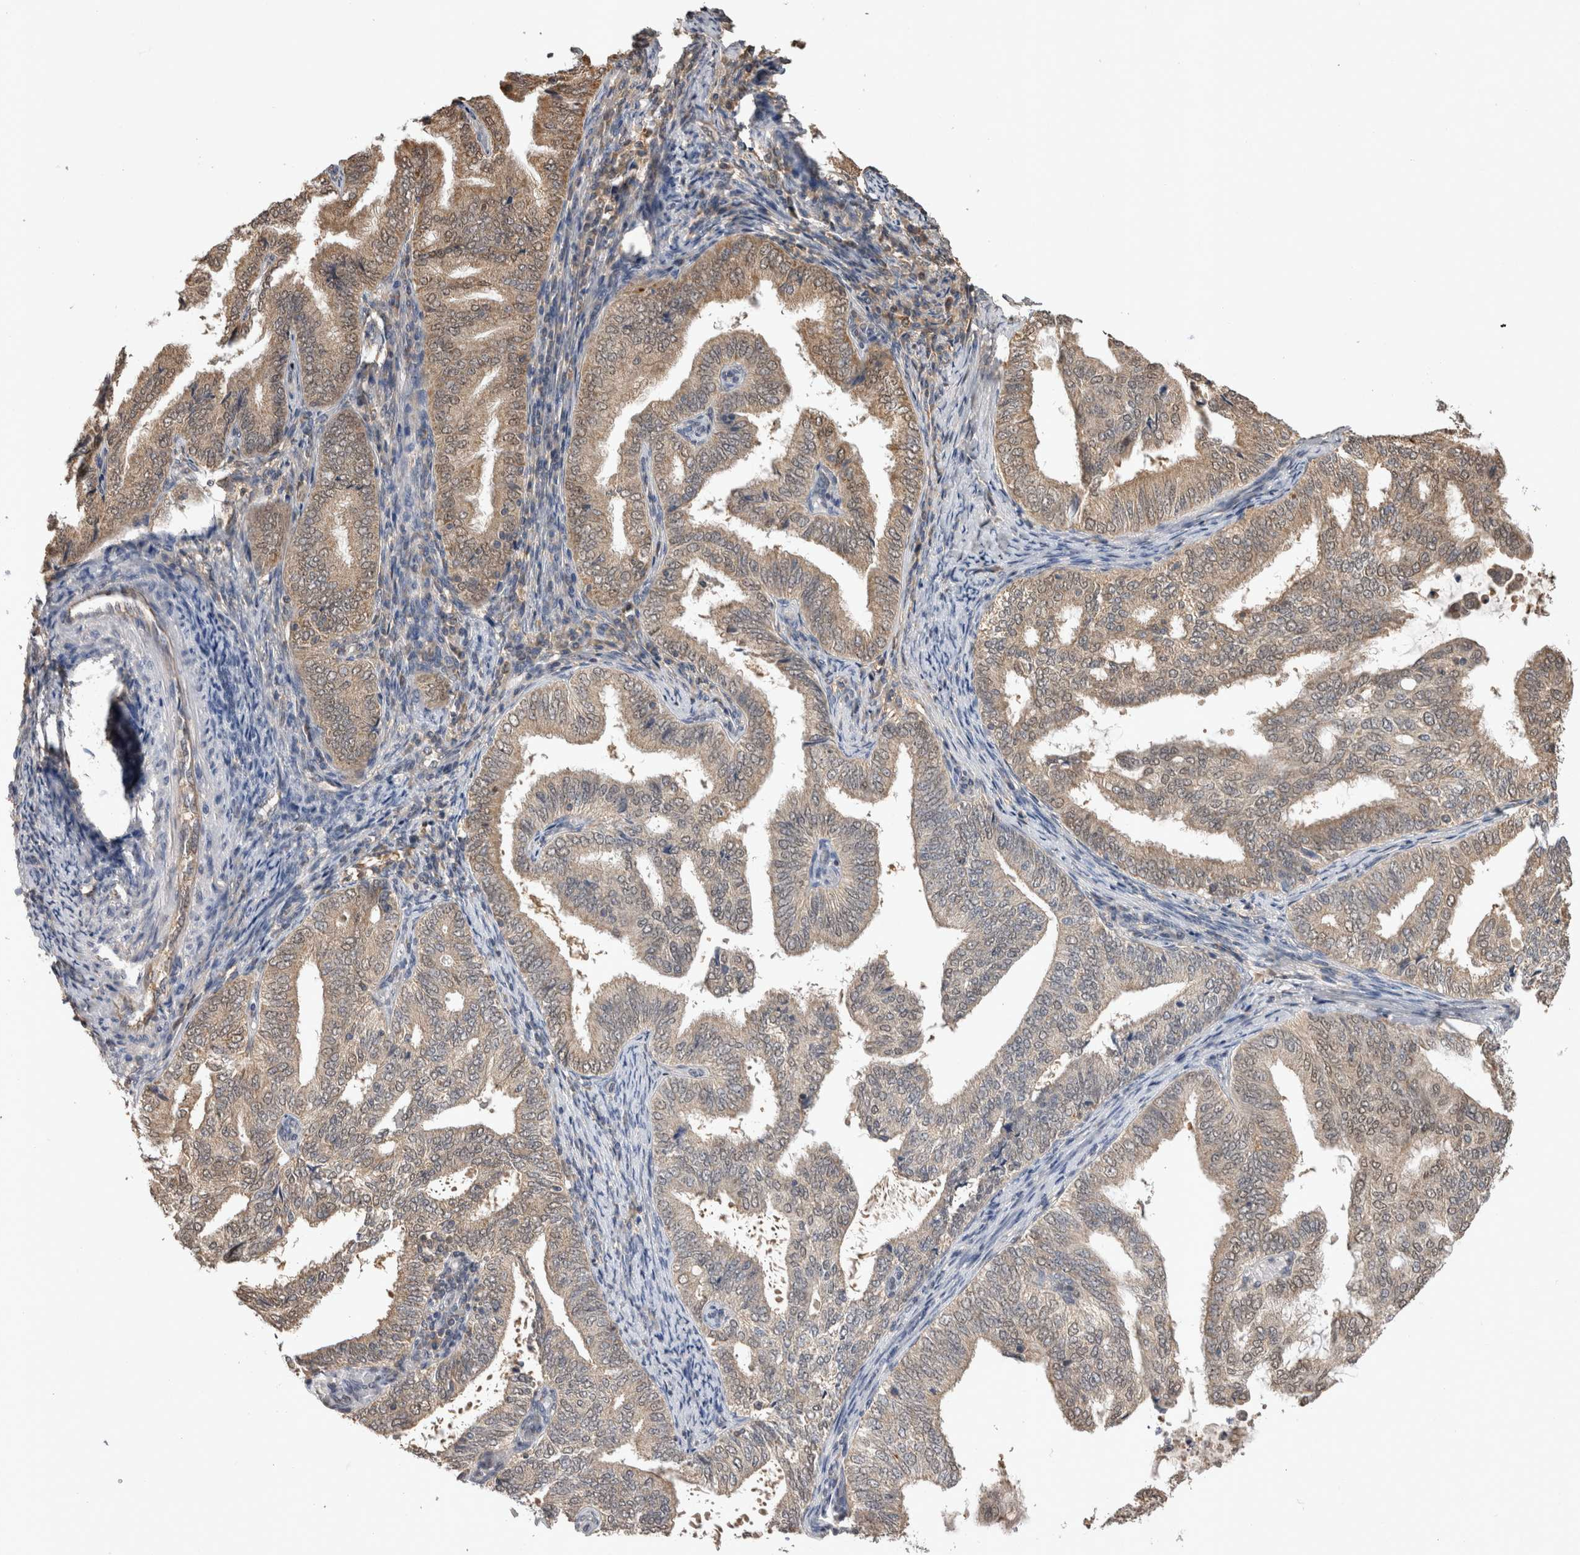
{"staining": {"intensity": "weak", "quantity": "25%-75%", "location": "cytoplasmic/membranous"}, "tissue": "endometrial cancer", "cell_type": "Tumor cells", "image_type": "cancer", "snomed": [{"axis": "morphology", "description": "Adenocarcinoma, NOS"}, {"axis": "topography", "description": "Endometrium"}], "caption": "IHC histopathology image of endometrial cancer stained for a protein (brown), which shows low levels of weak cytoplasmic/membranous positivity in about 25%-75% of tumor cells.", "gene": "PREP", "patient": {"sex": "female", "age": 58}}